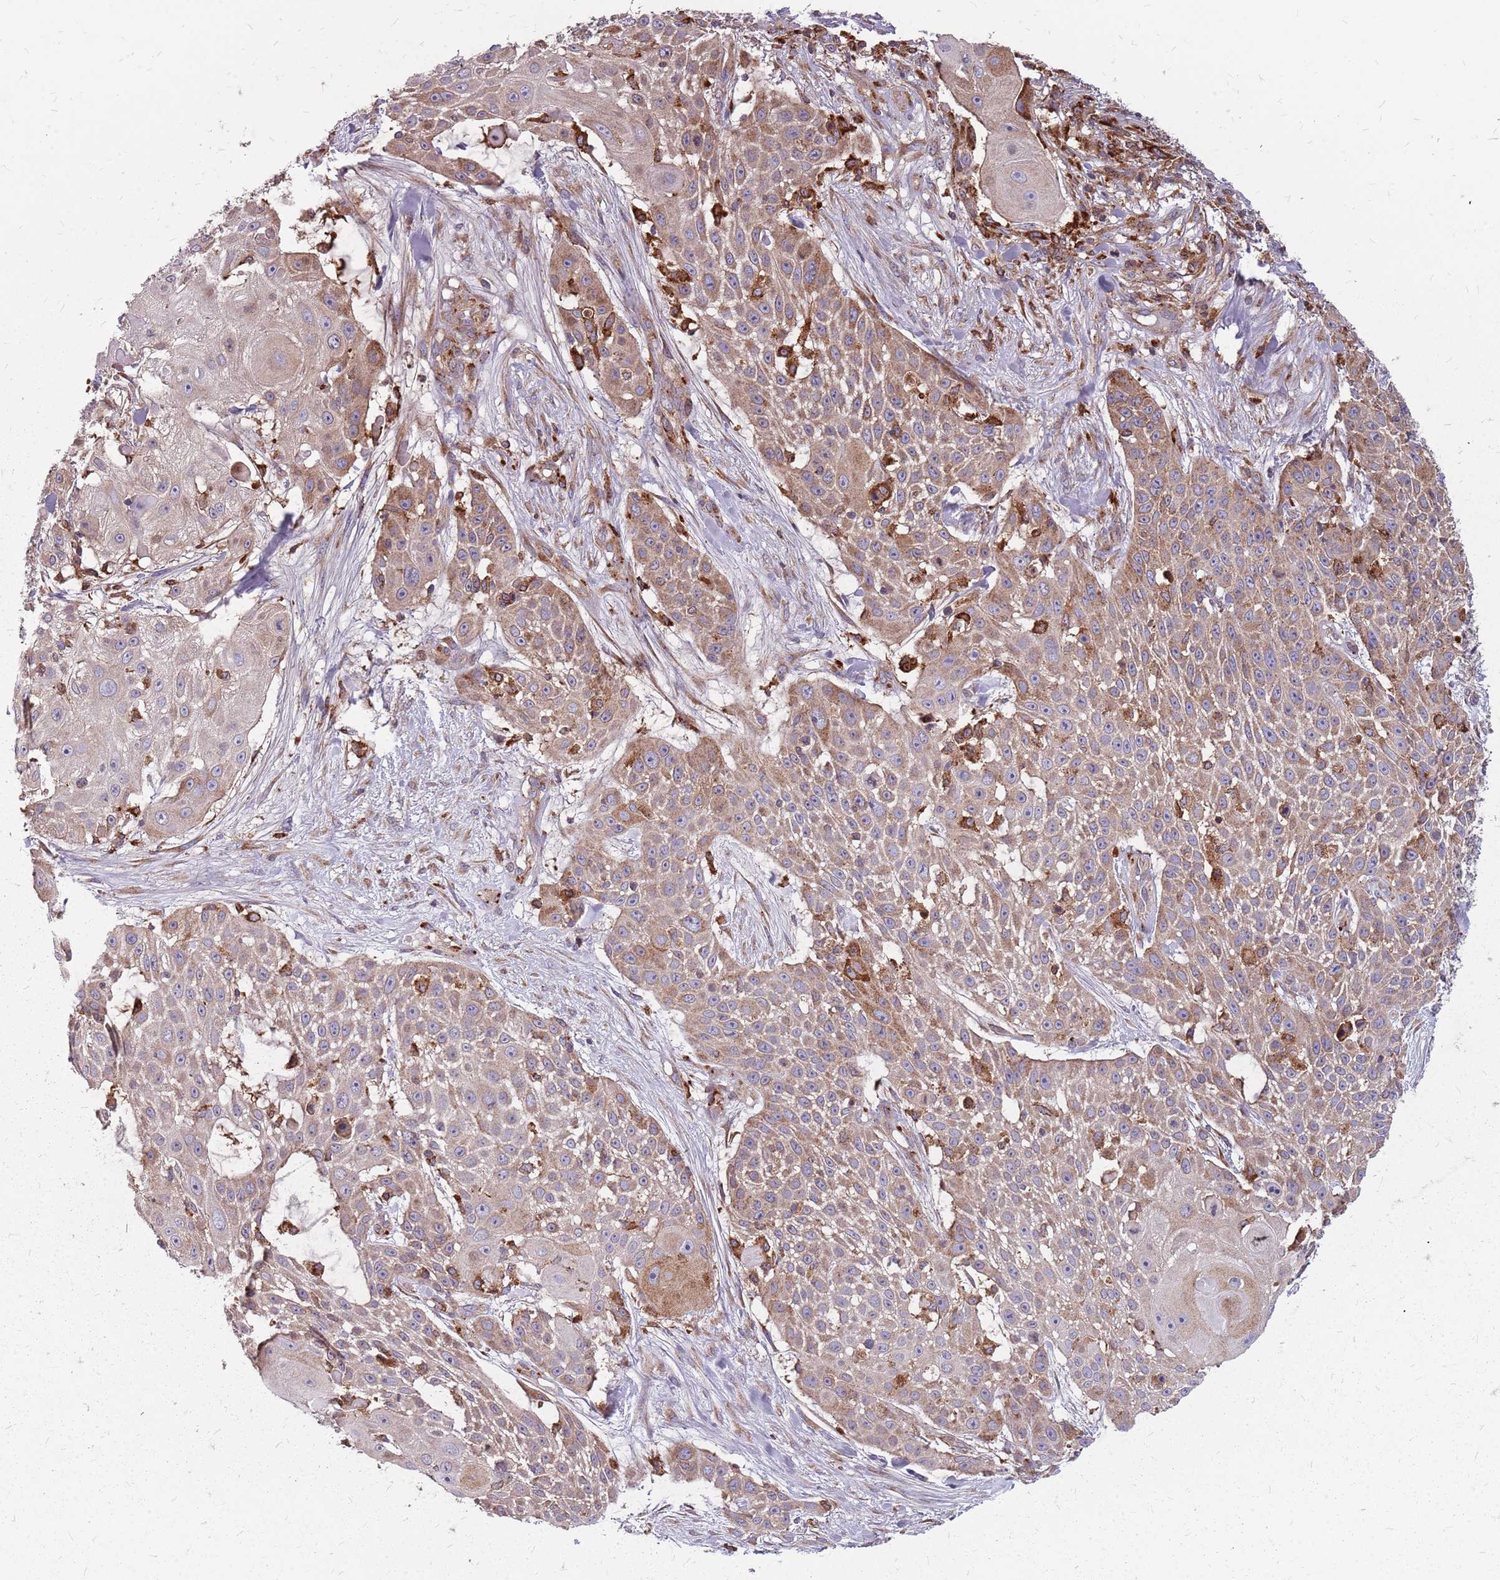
{"staining": {"intensity": "moderate", "quantity": "25%-75%", "location": "cytoplasmic/membranous"}, "tissue": "skin cancer", "cell_type": "Tumor cells", "image_type": "cancer", "snomed": [{"axis": "morphology", "description": "Squamous cell carcinoma, NOS"}, {"axis": "topography", "description": "Skin"}], "caption": "High-magnification brightfield microscopy of squamous cell carcinoma (skin) stained with DAB (brown) and counterstained with hematoxylin (blue). tumor cells exhibit moderate cytoplasmic/membranous positivity is present in about25%-75% of cells.", "gene": "NME4", "patient": {"sex": "female", "age": 86}}